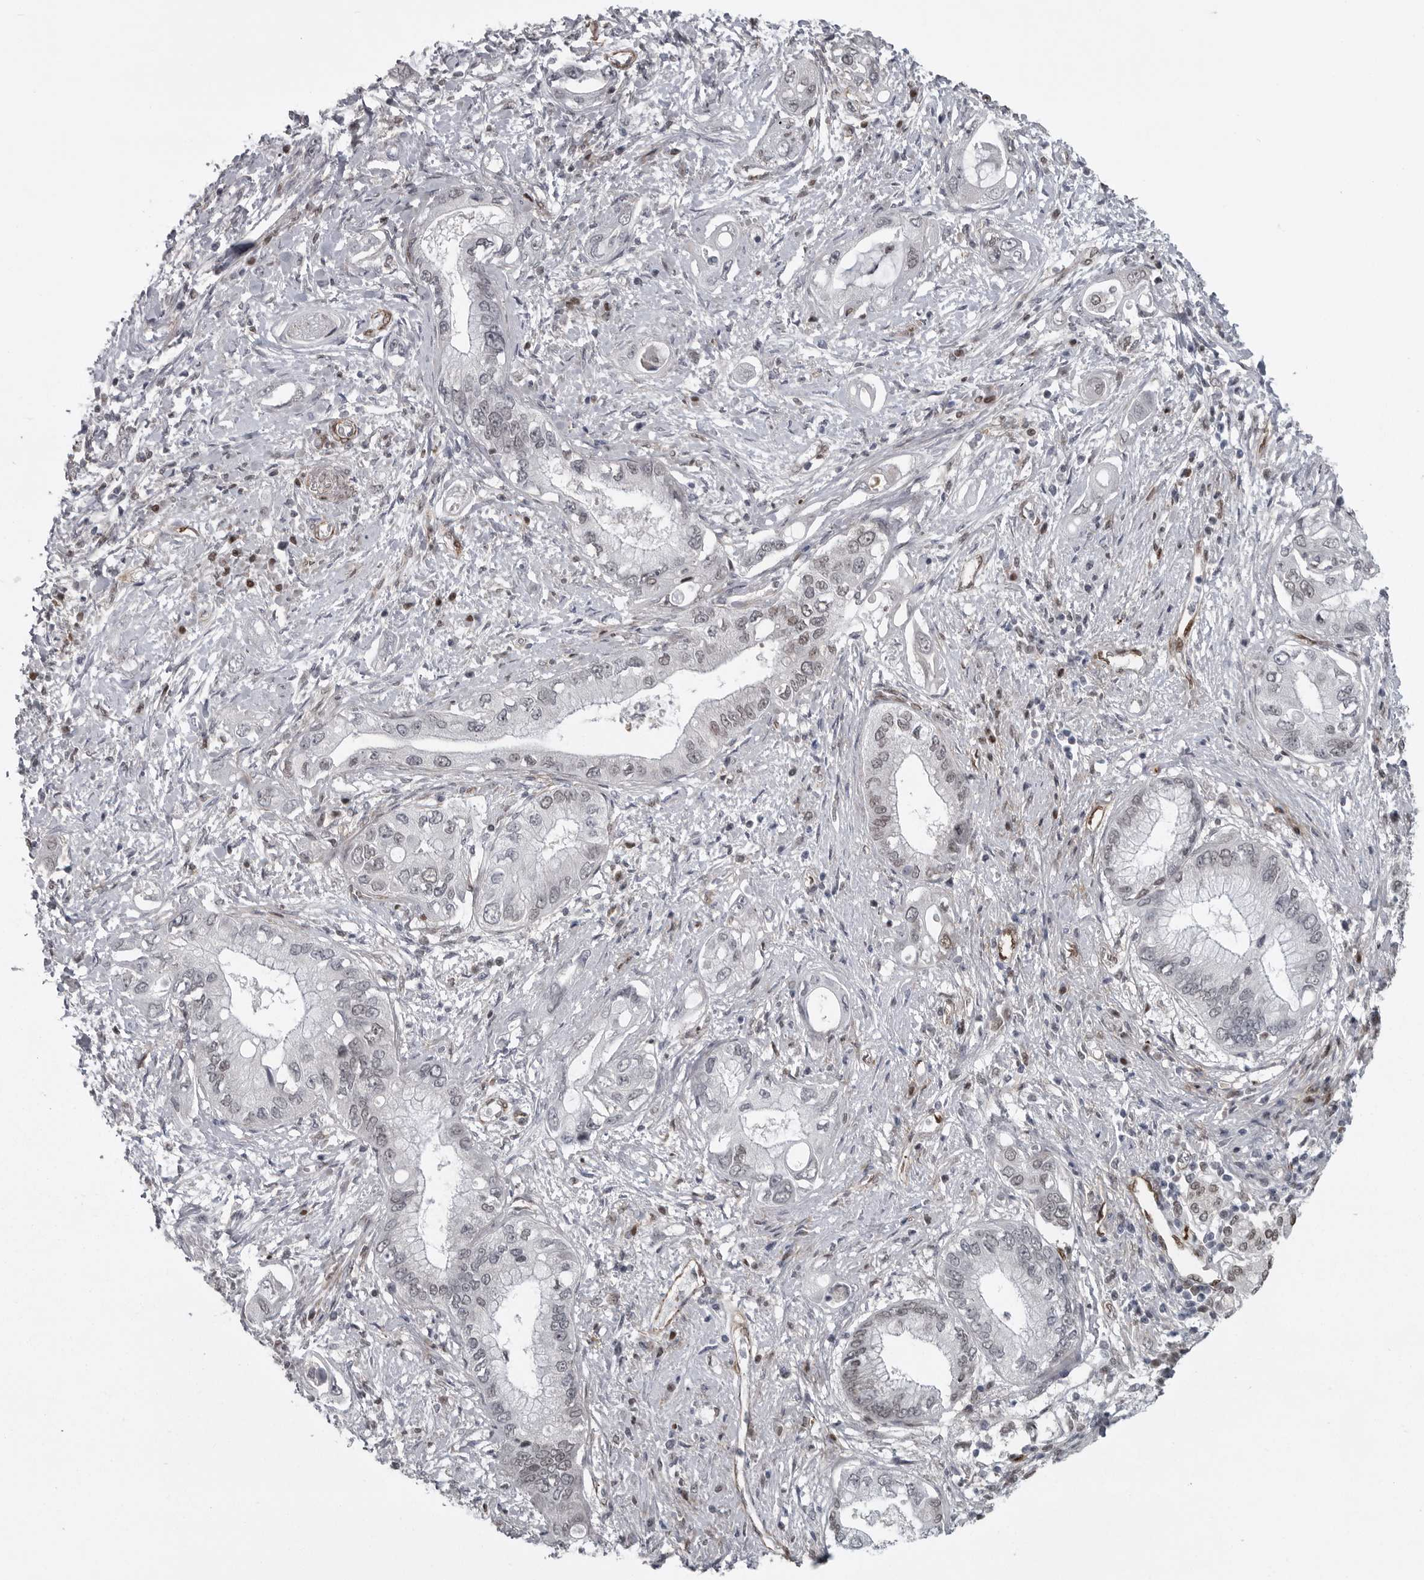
{"staining": {"intensity": "weak", "quantity": "<25%", "location": "nuclear"}, "tissue": "pancreatic cancer", "cell_type": "Tumor cells", "image_type": "cancer", "snomed": [{"axis": "morphology", "description": "Inflammation, NOS"}, {"axis": "morphology", "description": "Adenocarcinoma, NOS"}, {"axis": "topography", "description": "Pancreas"}], "caption": "A micrograph of adenocarcinoma (pancreatic) stained for a protein displays no brown staining in tumor cells.", "gene": "HMGN3", "patient": {"sex": "female", "age": 56}}